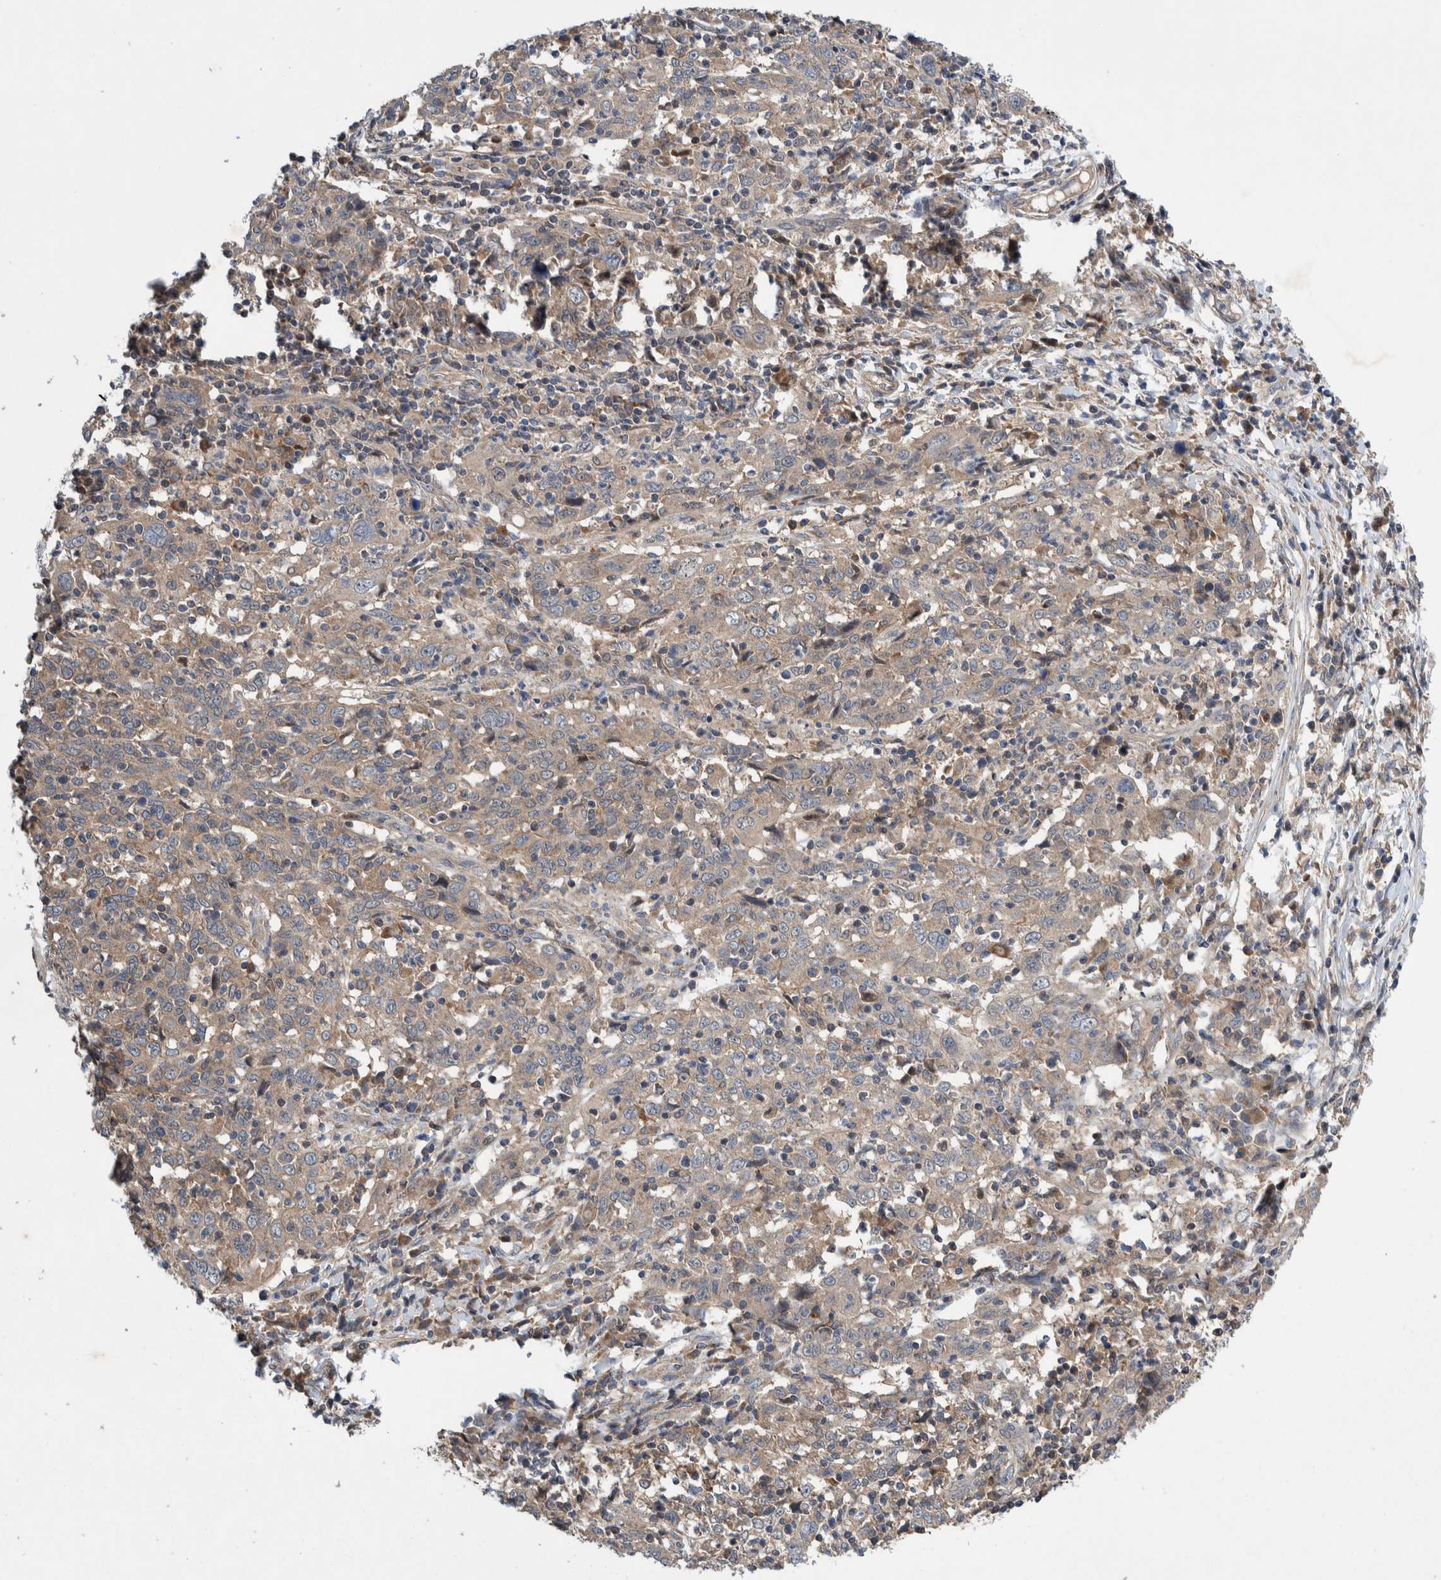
{"staining": {"intensity": "weak", "quantity": "25%-75%", "location": "cytoplasmic/membranous"}, "tissue": "cervical cancer", "cell_type": "Tumor cells", "image_type": "cancer", "snomed": [{"axis": "morphology", "description": "Squamous cell carcinoma, NOS"}, {"axis": "topography", "description": "Cervix"}], "caption": "Protein expression analysis of human cervical cancer (squamous cell carcinoma) reveals weak cytoplasmic/membranous staining in about 25%-75% of tumor cells.", "gene": "PIK3R6", "patient": {"sex": "female", "age": 46}}